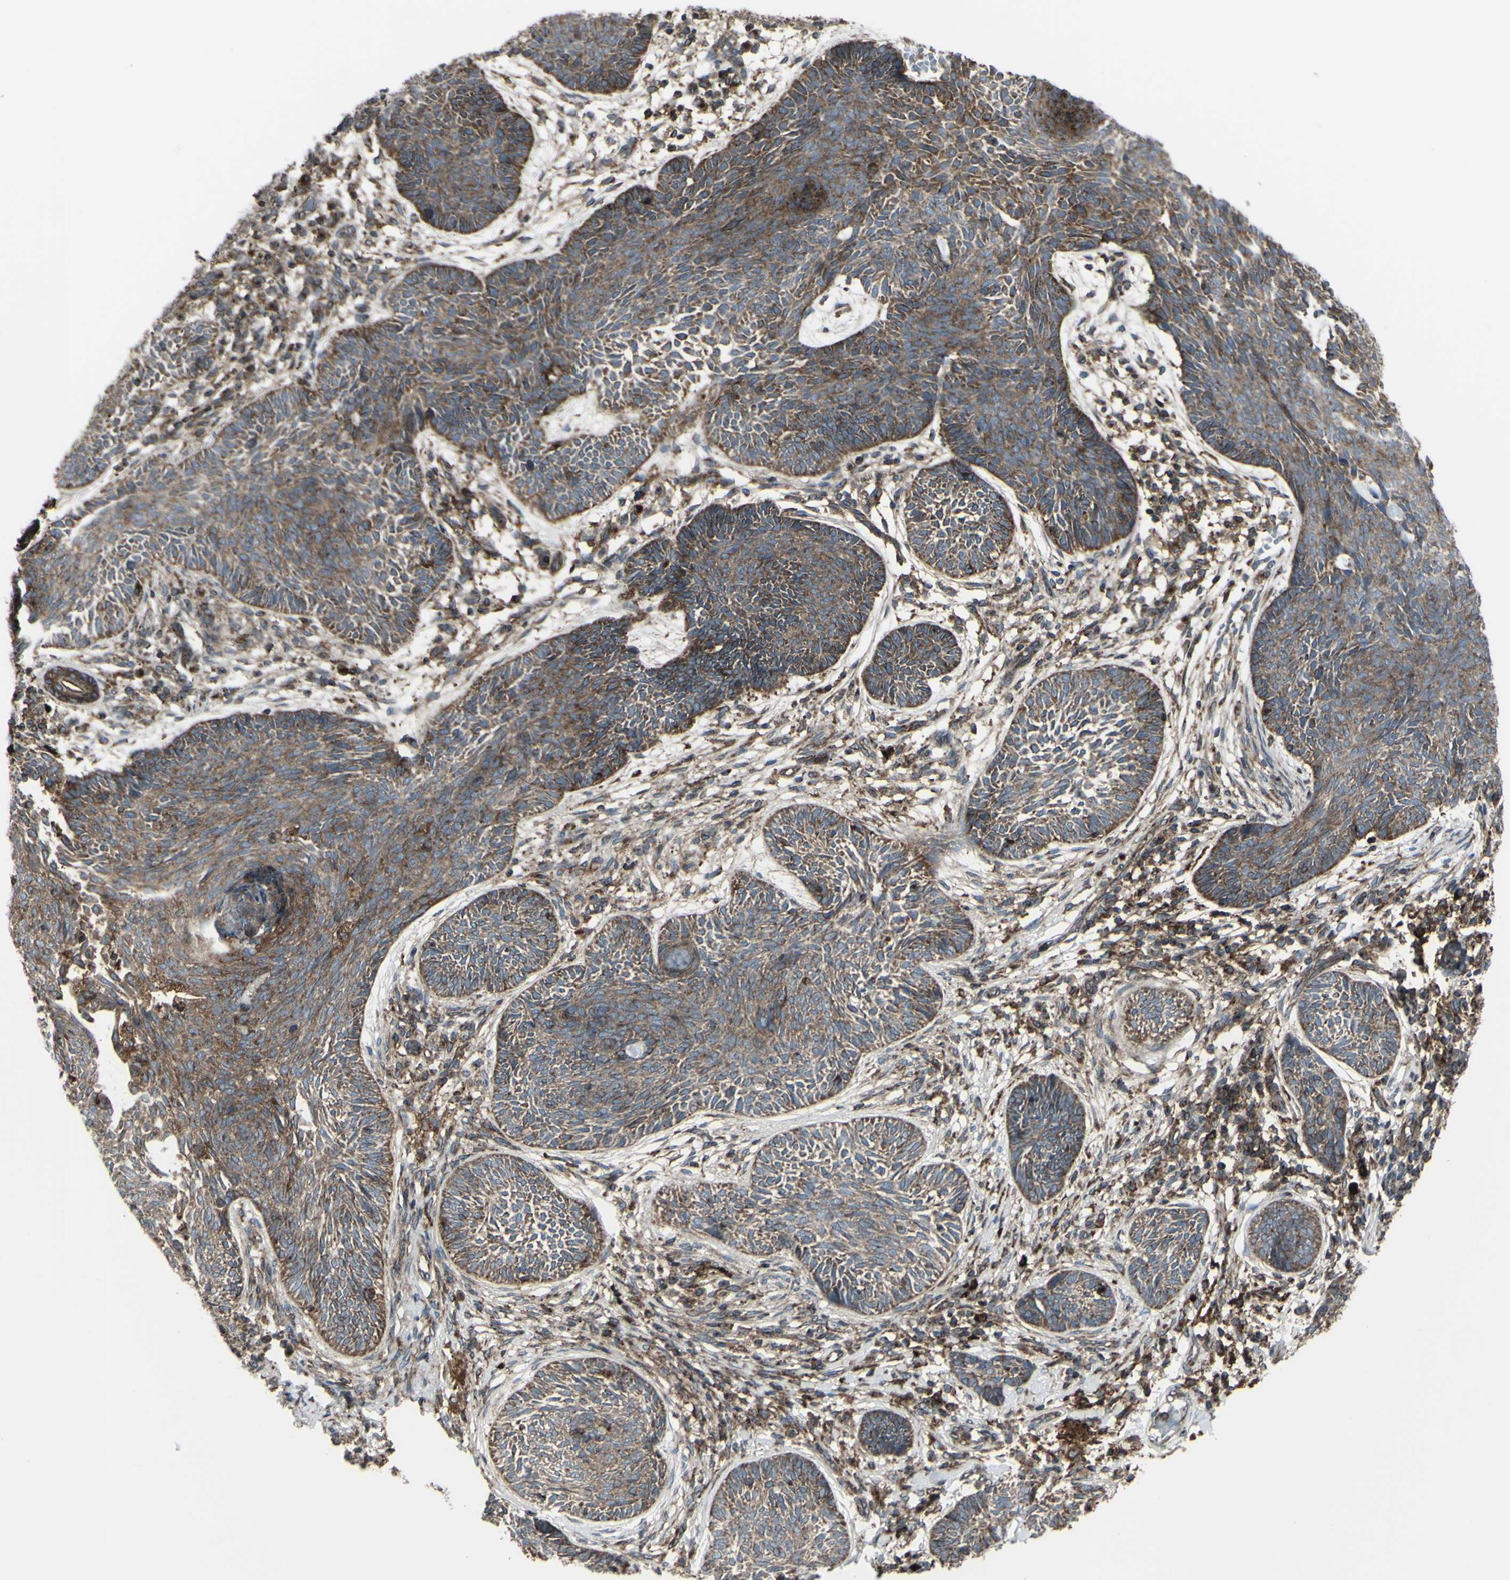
{"staining": {"intensity": "moderate", "quantity": ">75%", "location": "cytoplasmic/membranous"}, "tissue": "skin cancer", "cell_type": "Tumor cells", "image_type": "cancer", "snomed": [{"axis": "morphology", "description": "Papilloma, NOS"}, {"axis": "morphology", "description": "Basal cell carcinoma"}, {"axis": "topography", "description": "Skin"}], "caption": "Immunohistochemical staining of human skin cancer (papilloma) exhibits medium levels of moderate cytoplasmic/membranous protein positivity in about >75% of tumor cells.", "gene": "NAPA", "patient": {"sex": "male", "age": 87}}